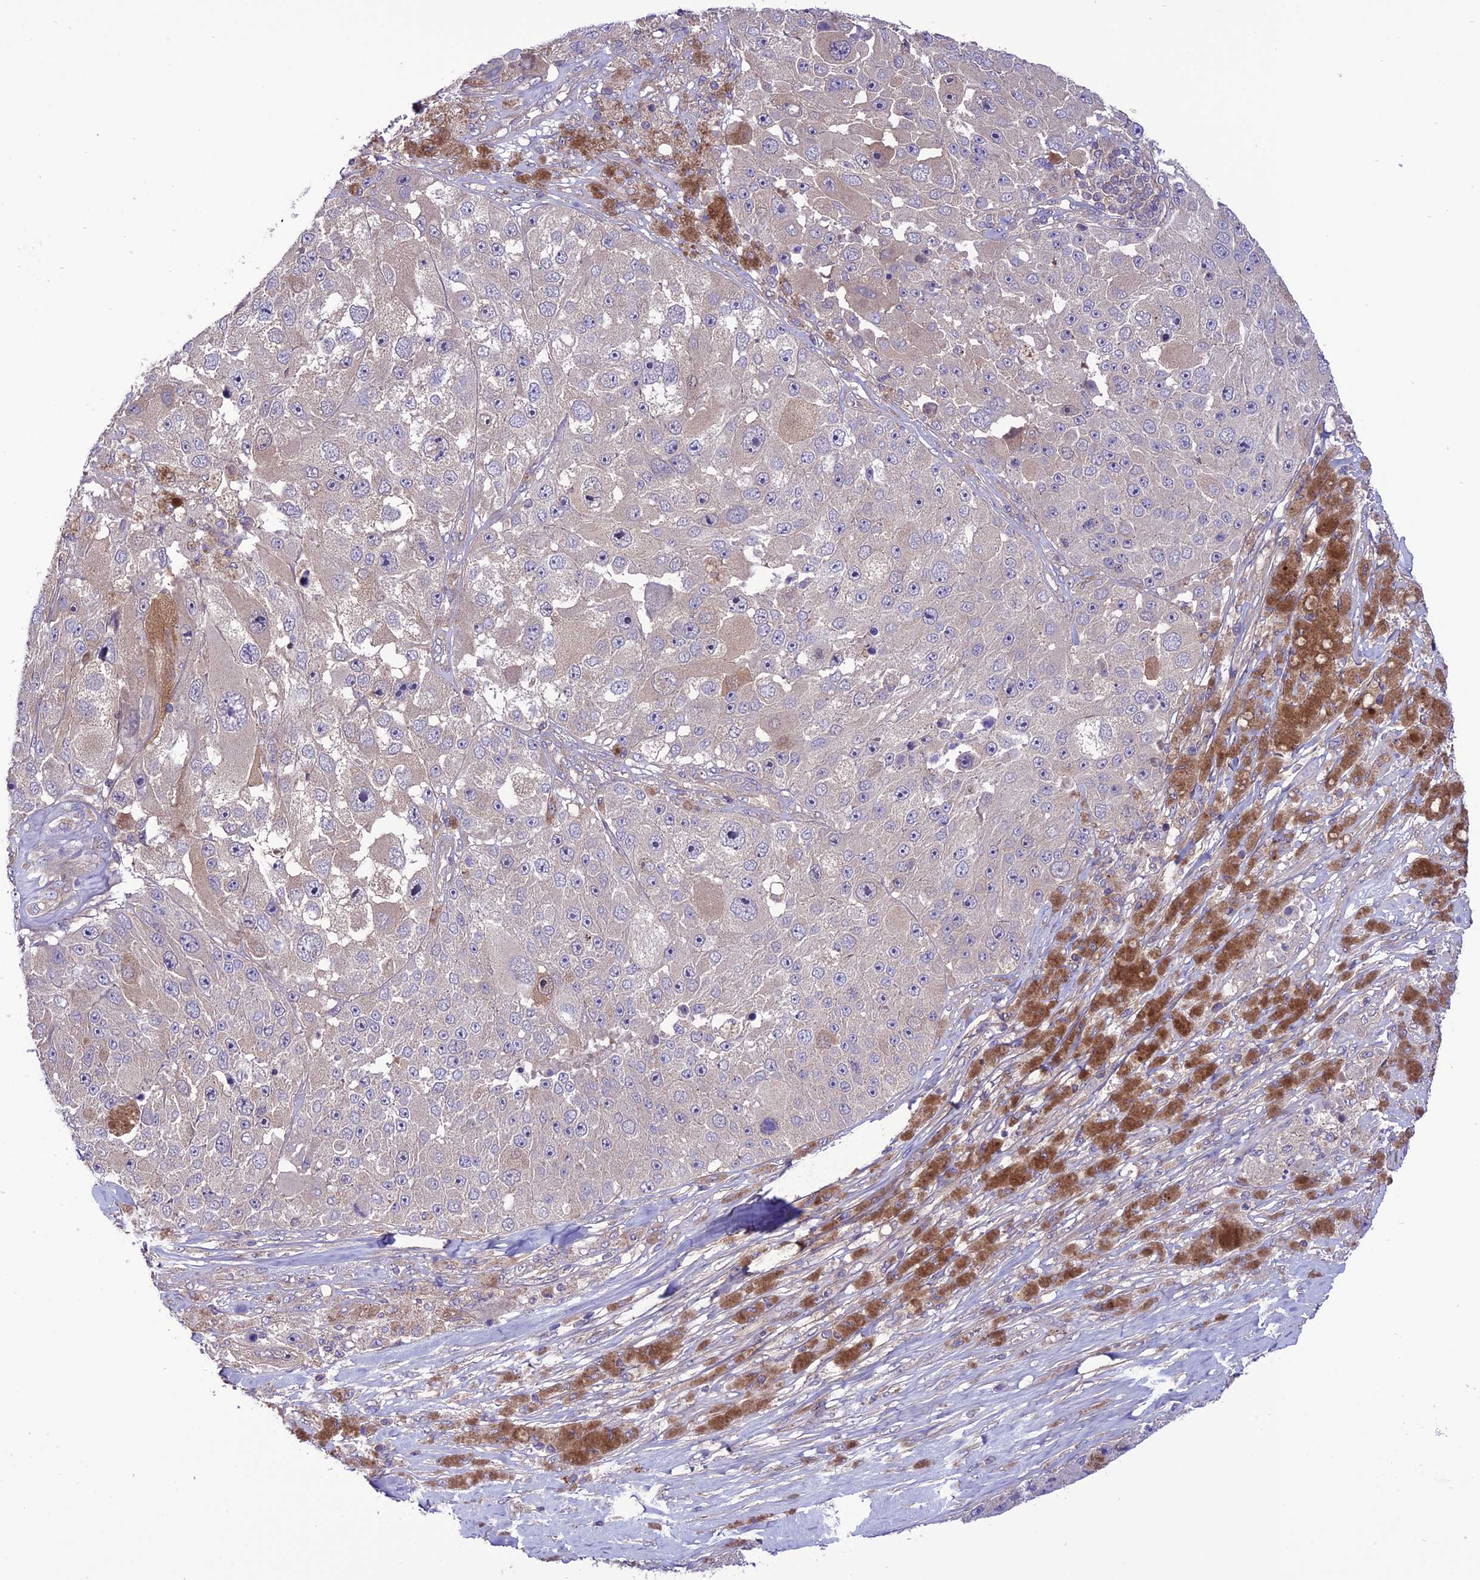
{"staining": {"intensity": "weak", "quantity": "<25%", "location": "cytoplasmic/membranous"}, "tissue": "melanoma", "cell_type": "Tumor cells", "image_type": "cancer", "snomed": [{"axis": "morphology", "description": "Malignant melanoma, Metastatic site"}, {"axis": "topography", "description": "Lymph node"}], "caption": "Photomicrograph shows no protein staining in tumor cells of melanoma tissue.", "gene": "PPIL3", "patient": {"sex": "male", "age": 62}}